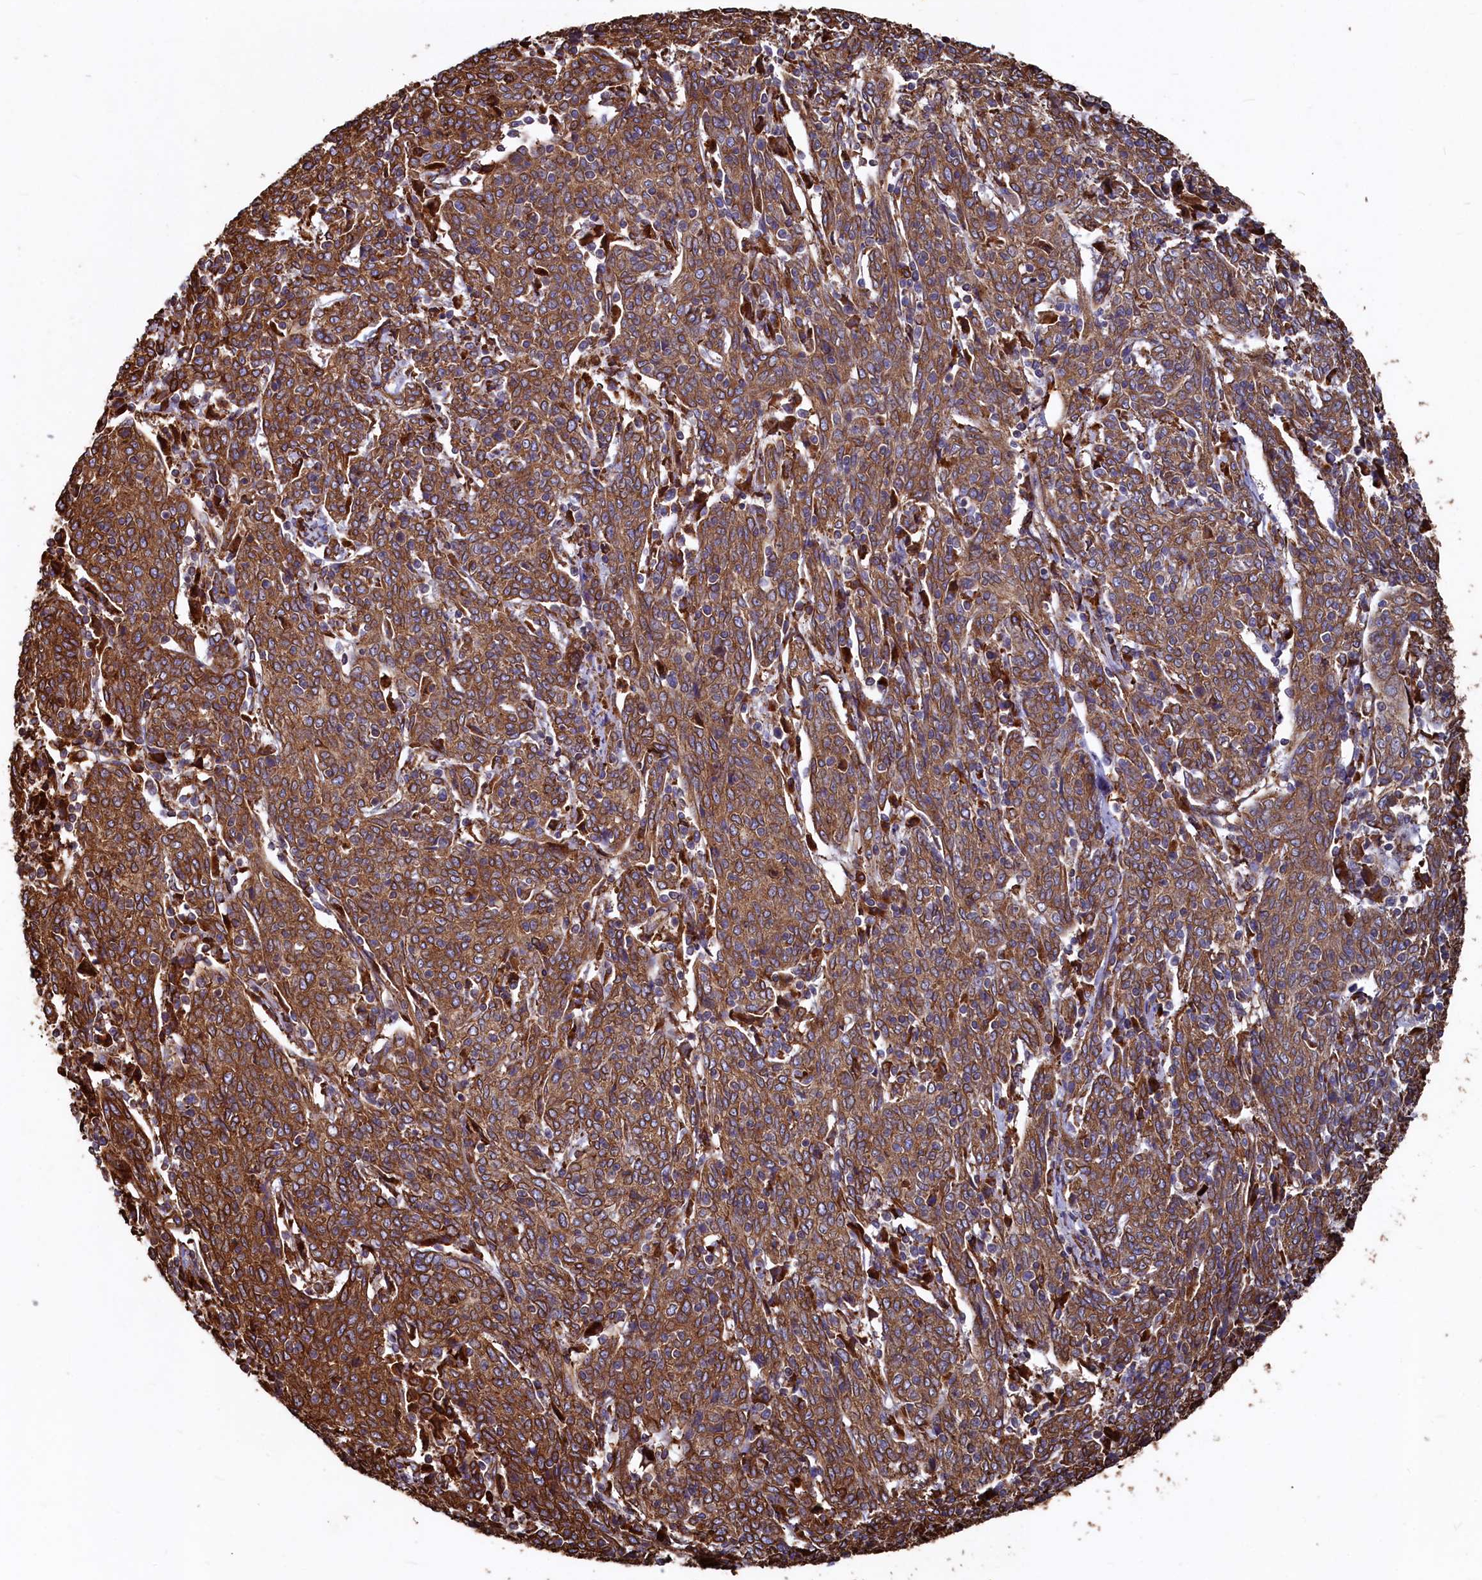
{"staining": {"intensity": "strong", "quantity": ">75%", "location": "cytoplasmic/membranous"}, "tissue": "cervical cancer", "cell_type": "Tumor cells", "image_type": "cancer", "snomed": [{"axis": "morphology", "description": "Squamous cell carcinoma, NOS"}, {"axis": "topography", "description": "Cervix"}], "caption": "Cervical cancer (squamous cell carcinoma) stained with DAB immunohistochemistry reveals high levels of strong cytoplasmic/membranous staining in about >75% of tumor cells.", "gene": "NEURL1B", "patient": {"sex": "female", "age": 67}}